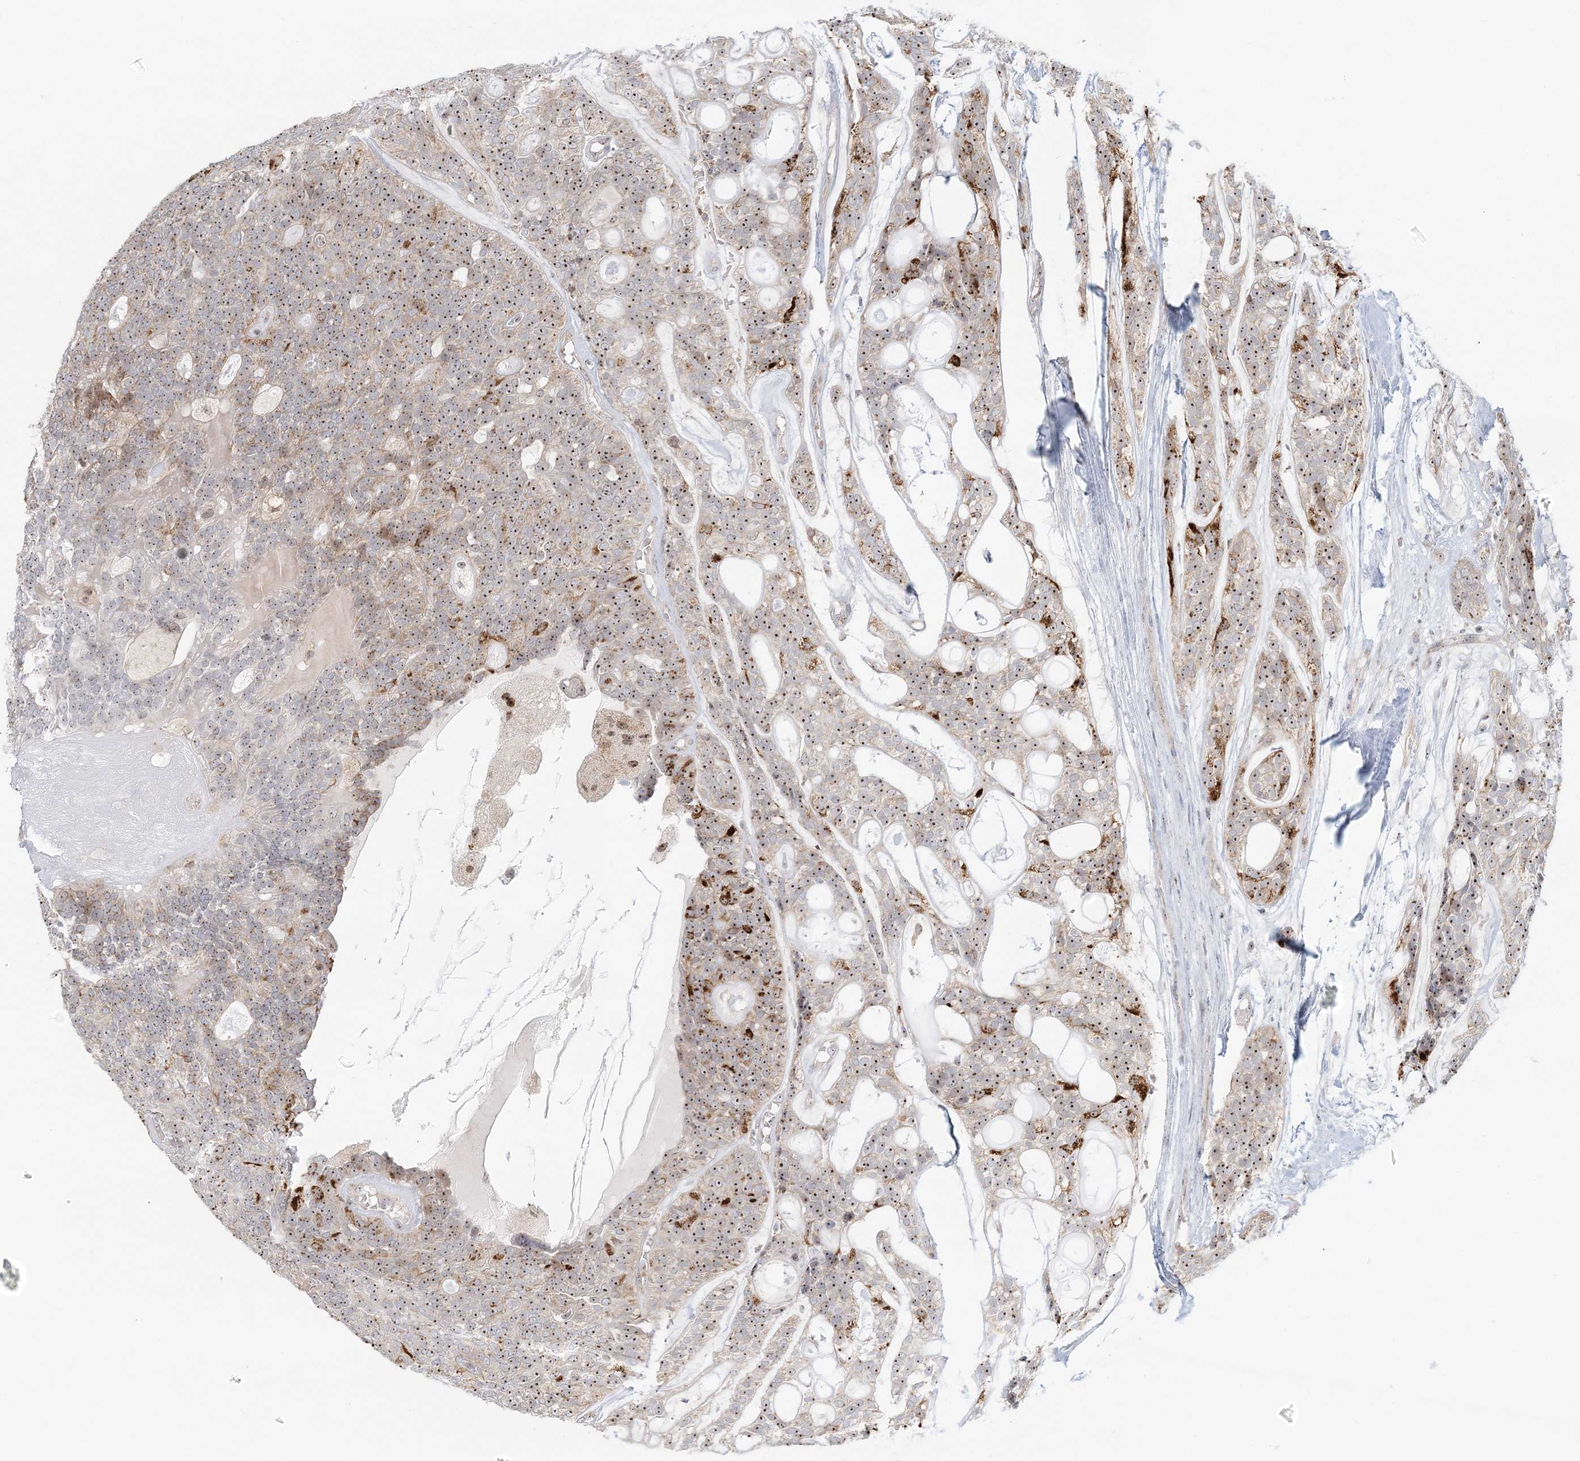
{"staining": {"intensity": "moderate", "quantity": ">75%", "location": "nuclear"}, "tissue": "head and neck cancer", "cell_type": "Tumor cells", "image_type": "cancer", "snomed": [{"axis": "morphology", "description": "Adenocarcinoma, NOS"}, {"axis": "topography", "description": "Head-Neck"}], "caption": "Human head and neck adenocarcinoma stained for a protein (brown) shows moderate nuclear positive staining in approximately >75% of tumor cells.", "gene": "UBE2F", "patient": {"sex": "male", "age": 66}}